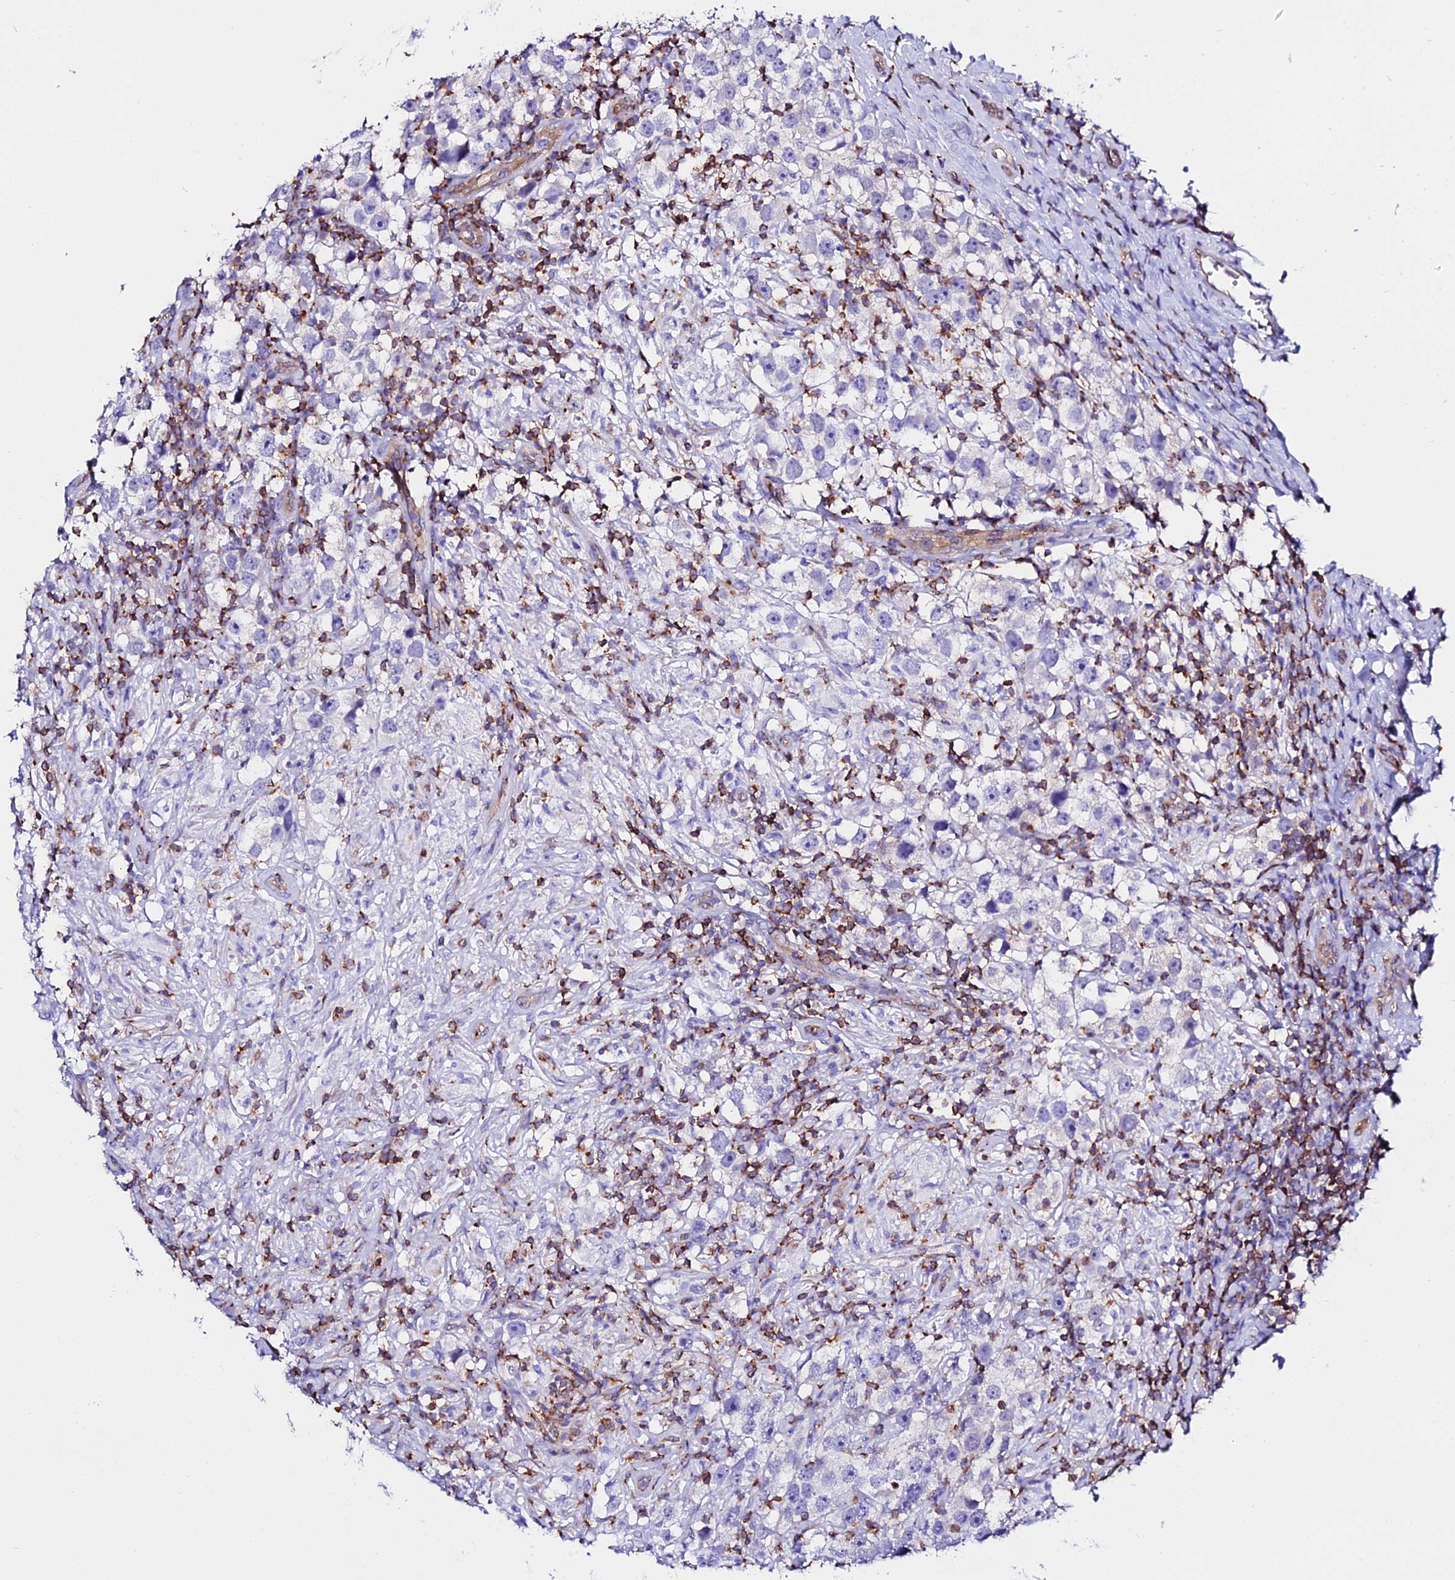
{"staining": {"intensity": "negative", "quantity": "none", "location": "none"}, "tissue": "testis cancer", "cell_type": "Tumor cells", "image_type": "cancer", "snomed": [{"axis": "morphology", "description": "Seminoma, NOS"}, {"axis": "topography", "description": "Testis"}], "caption": "Testis seminoma stained for a protein using IHC displays no expression tumor cells.", "gene": "S100A16", "patient": {"sex": "male", "age": 49}}